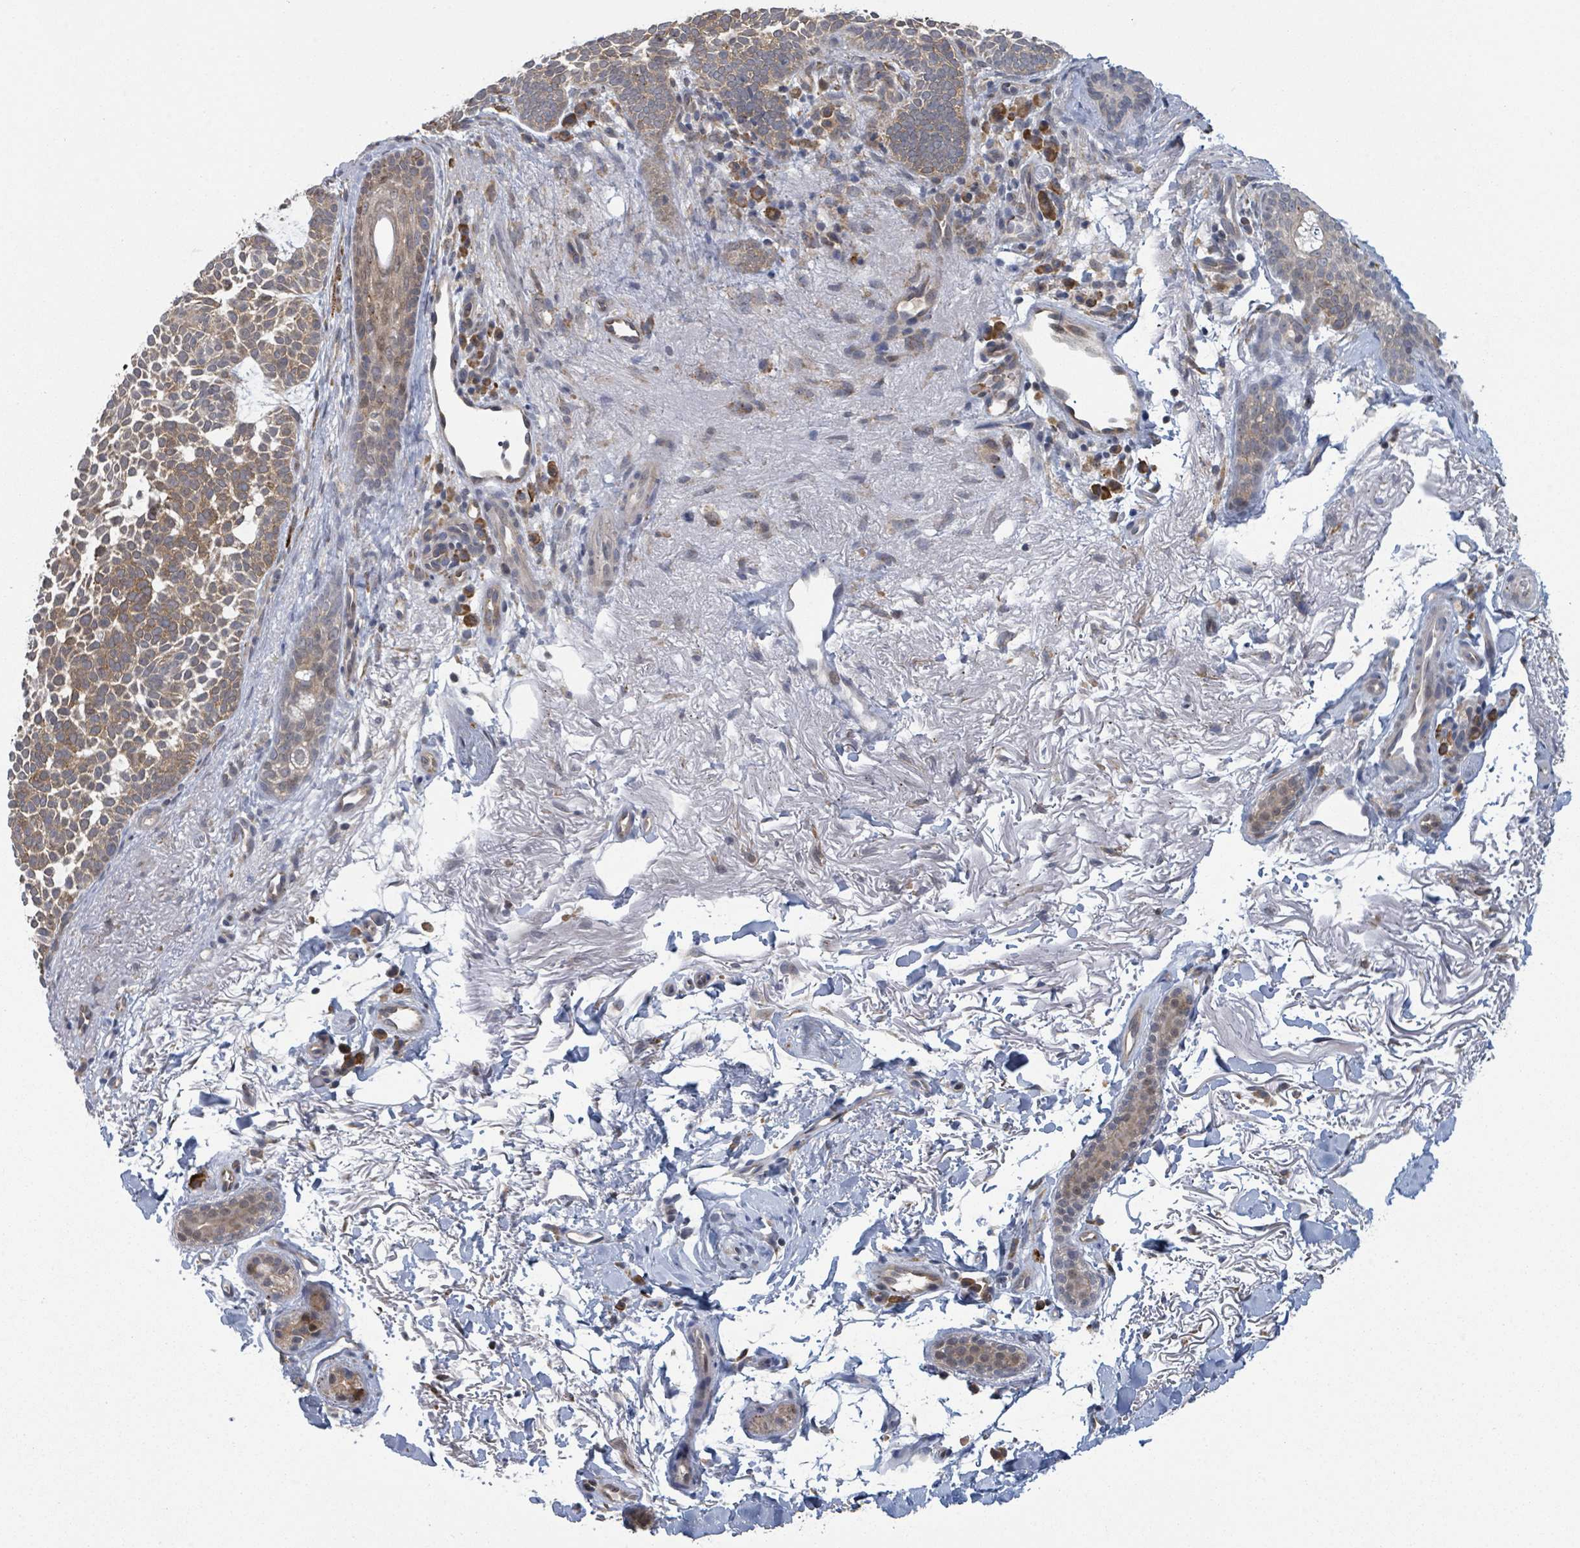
{"staining": {"intensity": "moderate", "quantity": ">75%", "location": "cytoplasmic/membranous"}, "tissue": "skin cancer", "cell_type": "Tumor cells", "image_type": "cancer", "snomed": [{"axis": "morphology", "description": "Basal cell carcinoma"}, {"axis": "topography", "description": "Skin"}], "caption": "Protein analysis of skin basal cell carcinoma tissue shows moderate cytoplasmic/membranous expression in approximately >75% of tumor cells.", "gene": "SHROOM2", "patient": {"sex": "female", "age": 77}}